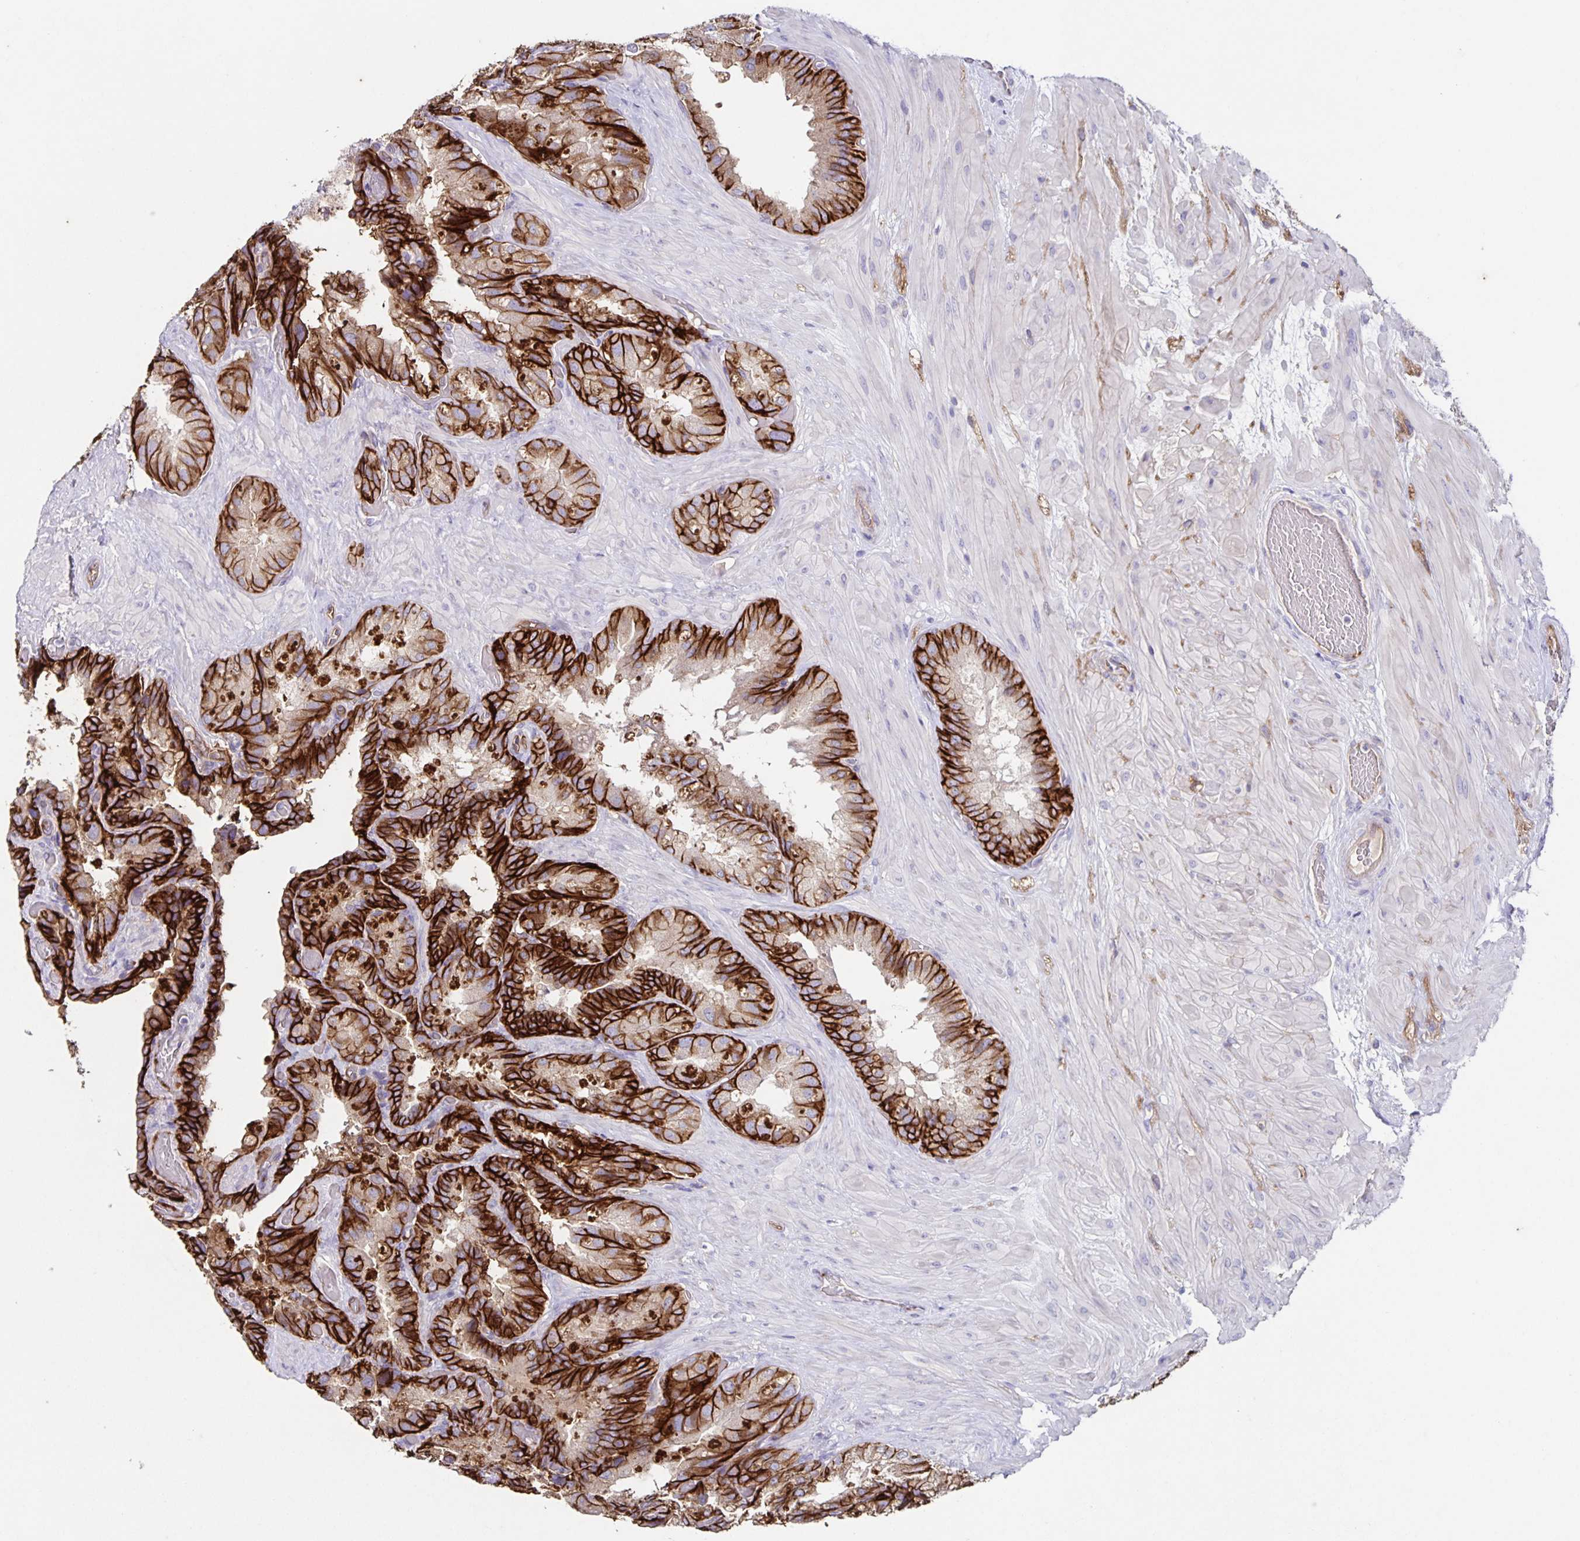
{"staining": {"intensity": "strong", "quantity": ">75%", "location": "cytoplasmic/membranous"}, "tissue": "seminal vesicle", "cell_type": "Glandular cells", "image_type": "normal", "snomed": [{"axis": "morphology", "description": "Normal tissue, NOS"}, {"axis": "topography", "description": "Seminal veicle"}], "caption": "Seminal vesicle stained with DAB (3,3'-diaminobenzidine) IHC exhibits high levels of strong cytoplasmic/membranous positivity in approximately >75% of glandular cells.", "gene": "ITGA2", "patient": {"sex": "male", "age": 60}}